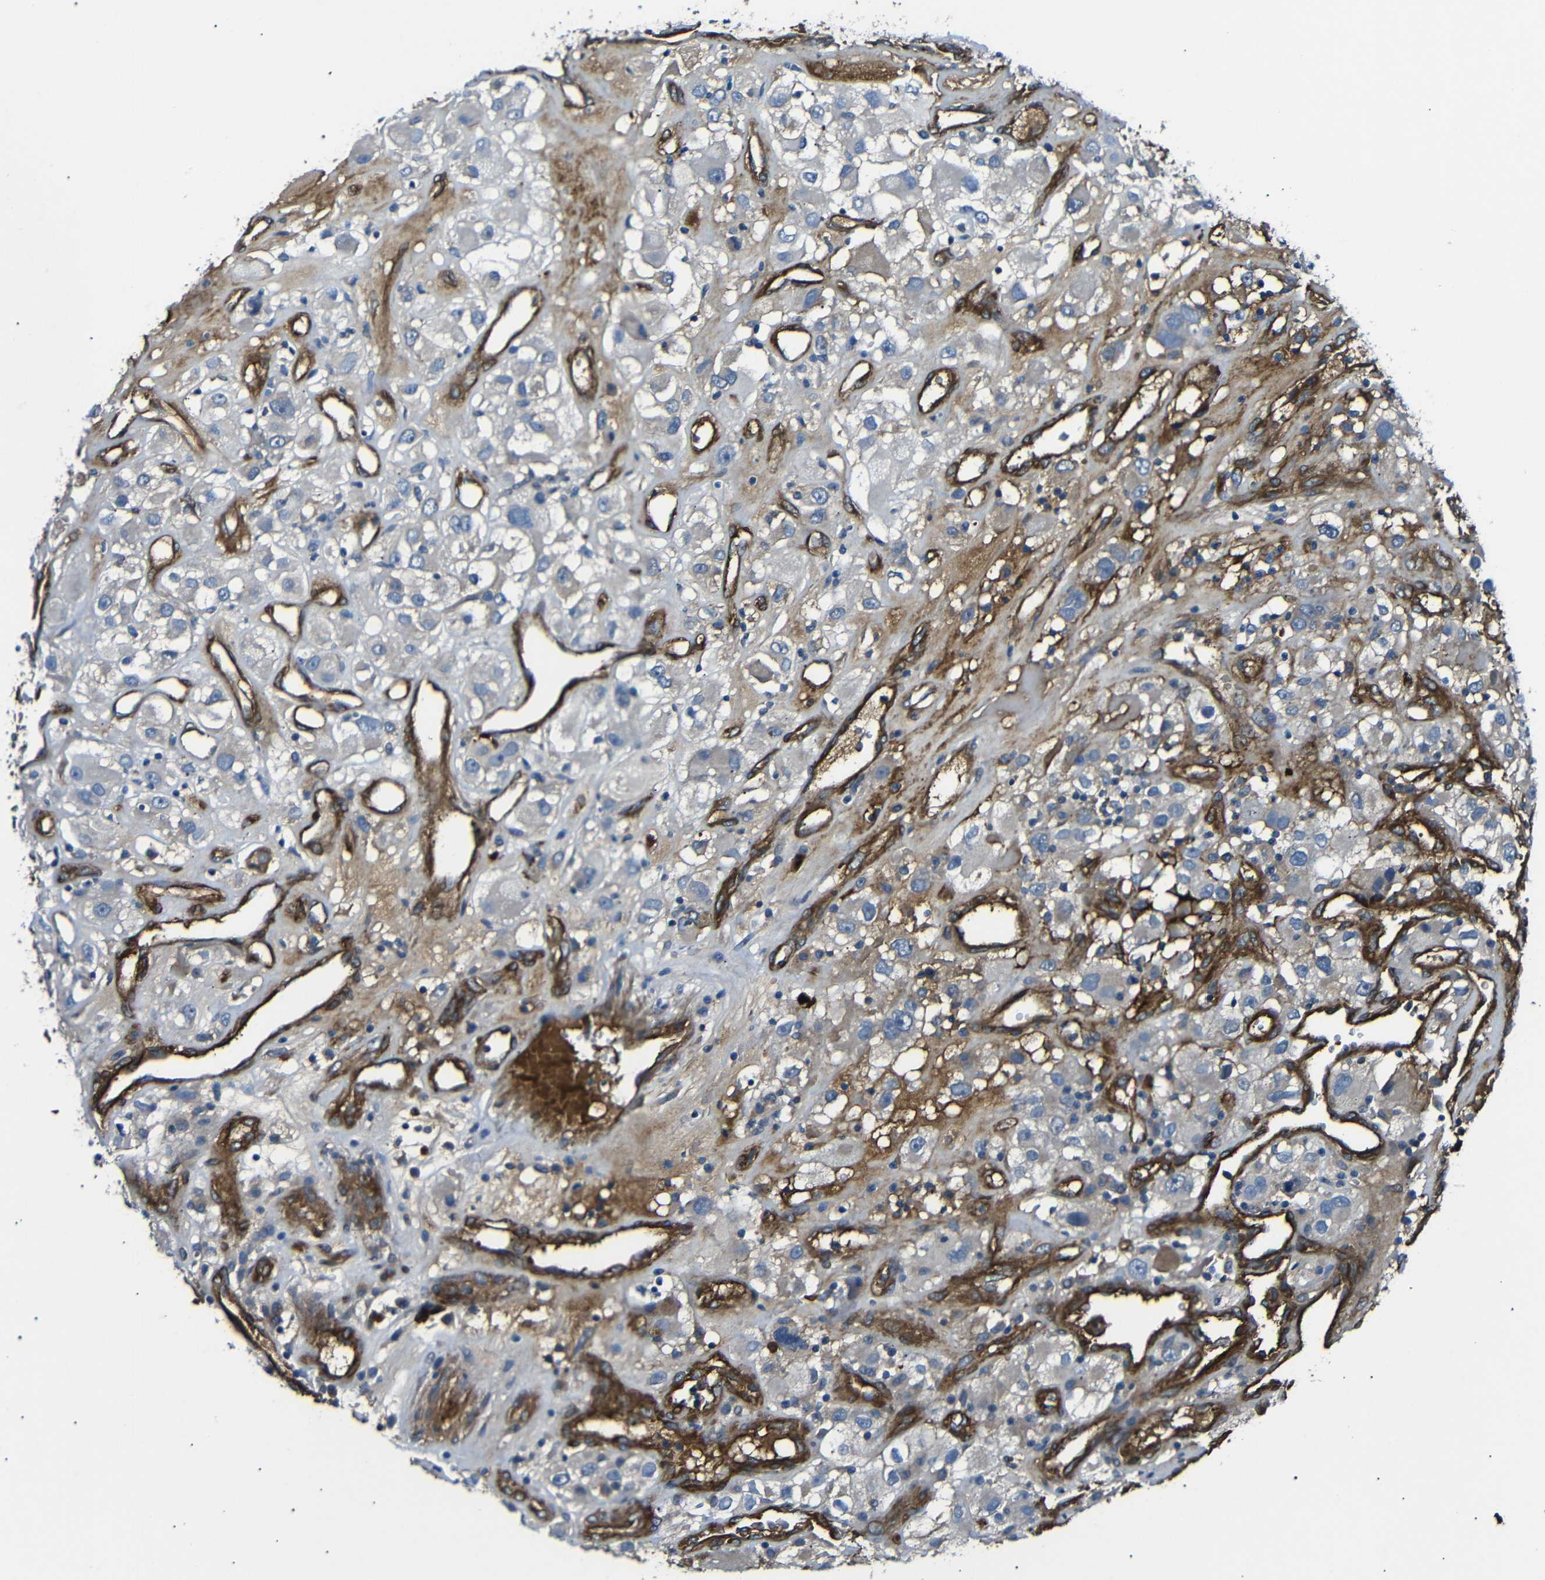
{"staining": {"intensity": "negative", "quantity": "none", "location": "none"}, "tissue": "renal cancer", "cell_type": "Tumor cells", "image_type": "cancer", "snomed": [{"axis": "morphology", "description": "Adenocarcinoma, NOS"}, {"axis": "topography", "description": "Kidney"}], "caption": "Immunohistochemistry micrograph of human renal adenocarcinoma stained for a protein (brown), which exhibits no staining in tumor cells.", "gene": "MYO1B", "patient": {"sex": "female", "age": 52}}